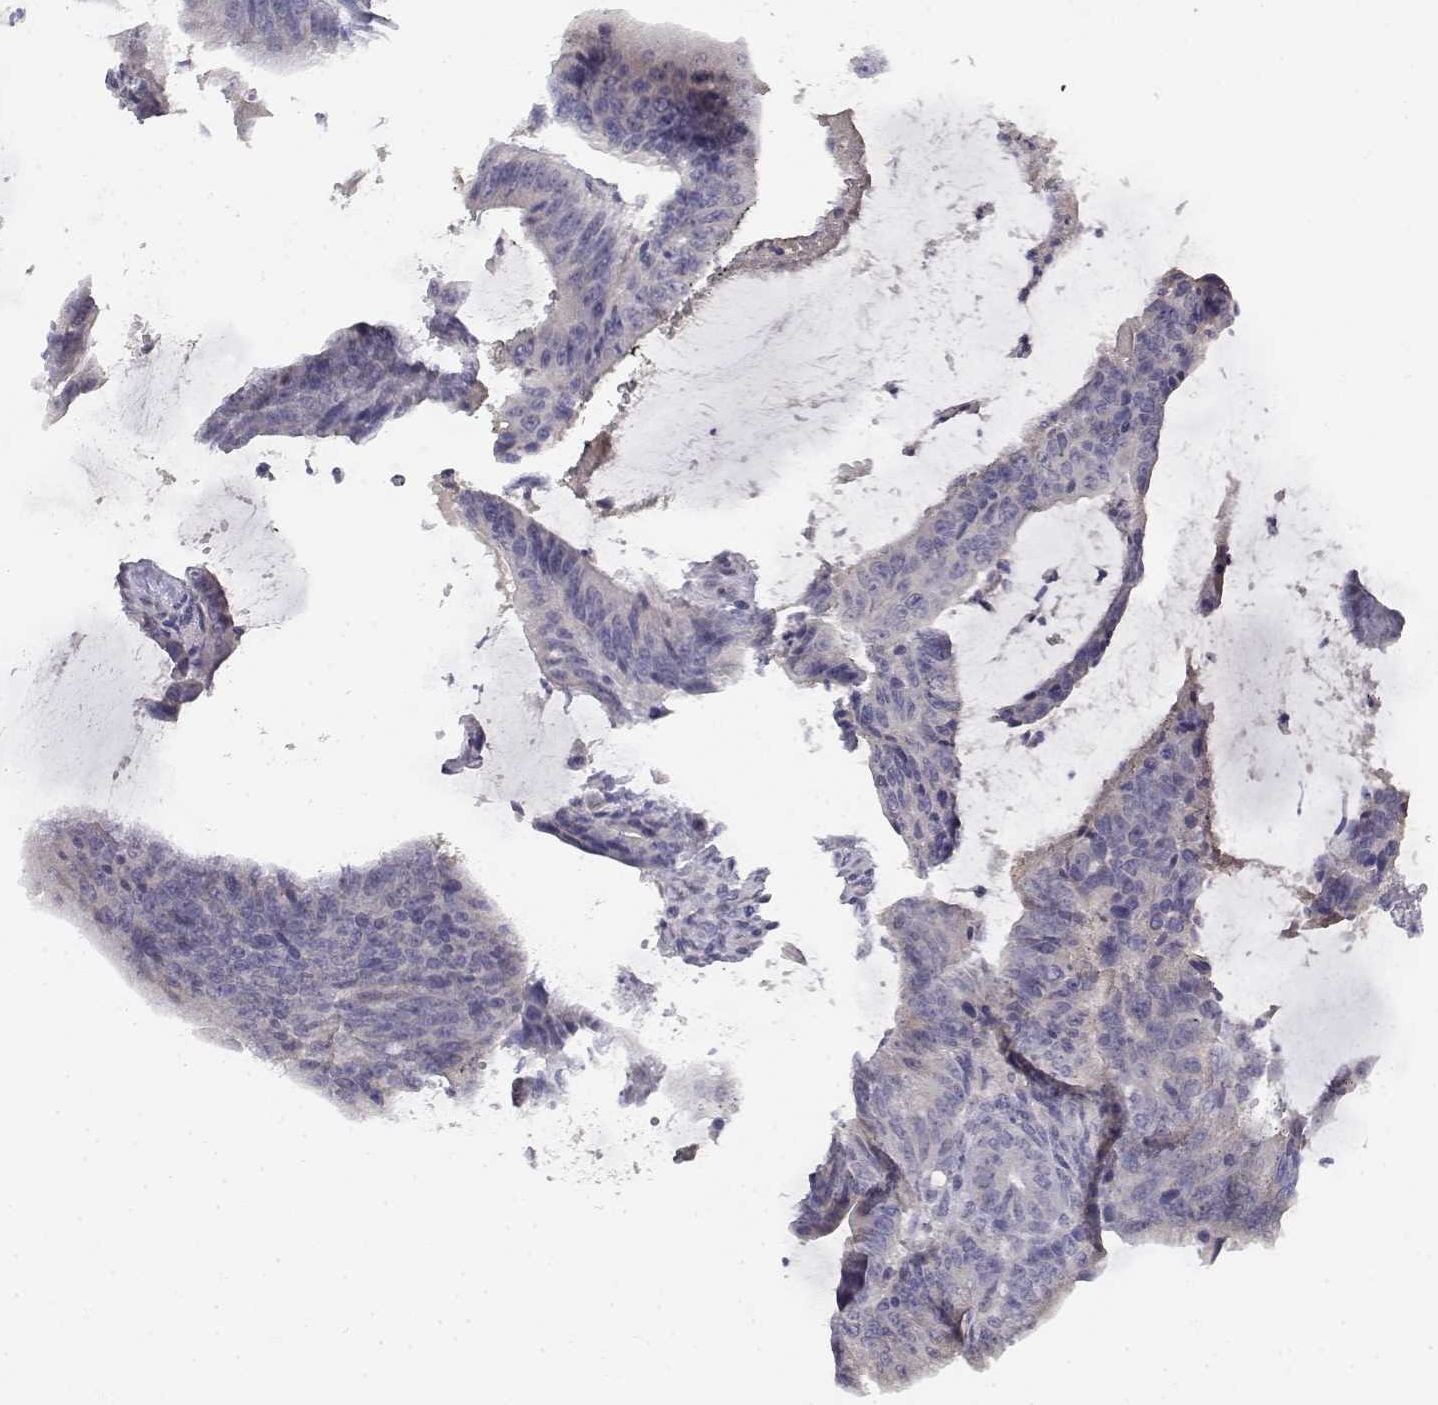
{"staining": {"intensity": "negative", "quantity": "none", "location": "none"}, "tissue": "colorectal cancer", "cell_type": "Tumor cells", "image_type": "cancer", "snomed": [{"axis": "morphology", "description": "Adenocarcinoma, NOS"}, {"axis": "topography", "description": "Colon"}], "caption": "The IHC photomicrograph has no significant positivity in tumor cells of adenocarcinoma (colorectal) tissue.", "gene": "ADA", "patient": {"sex": "female", "age": 43}}